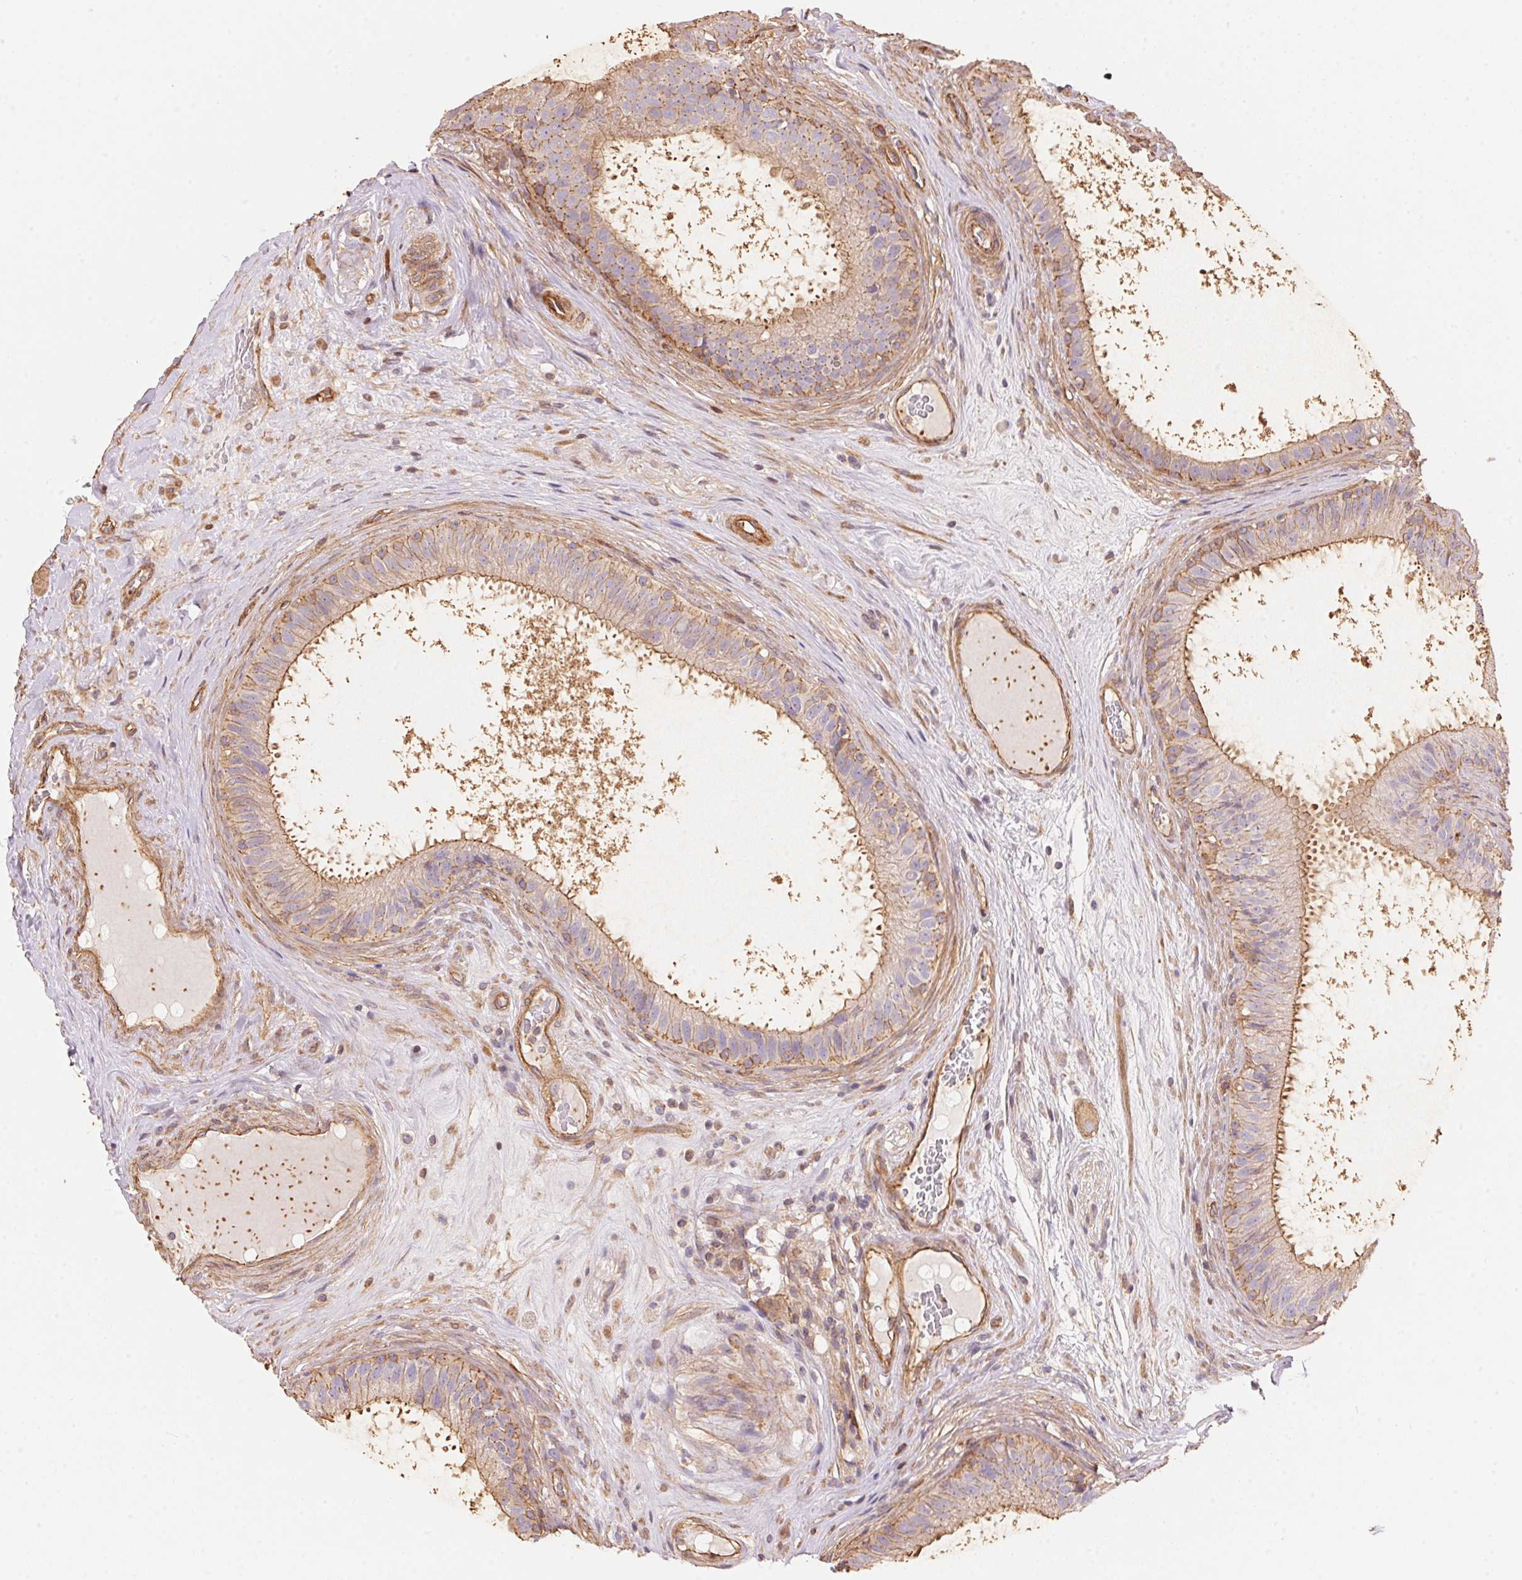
{"staining": {"intensity": "moderate", "quantity": "25%-75%", "location": "cytoplasmic/membranous"}, "tissue": "epididymis", "cell_type": "Glandular cells", "image_type": "normal", "snomed": [{"axis": "morphology", "description": "Normal tissue, NOS"}, {"axis": "topography", "description": "Epididymis"}], "caption": "Immunohistochemical staining of normal human epididymis reveals medium levels of moderate cytoplasmic/membranous staining in approximately 25%-75% of glandular cells. The staining was performed using DAB, with brown indicating positive protein expression. Nuclei are stained blue with hematoxylin.", "gene": "FRAS1", "patient": {"sex": "male", "age": 59}}